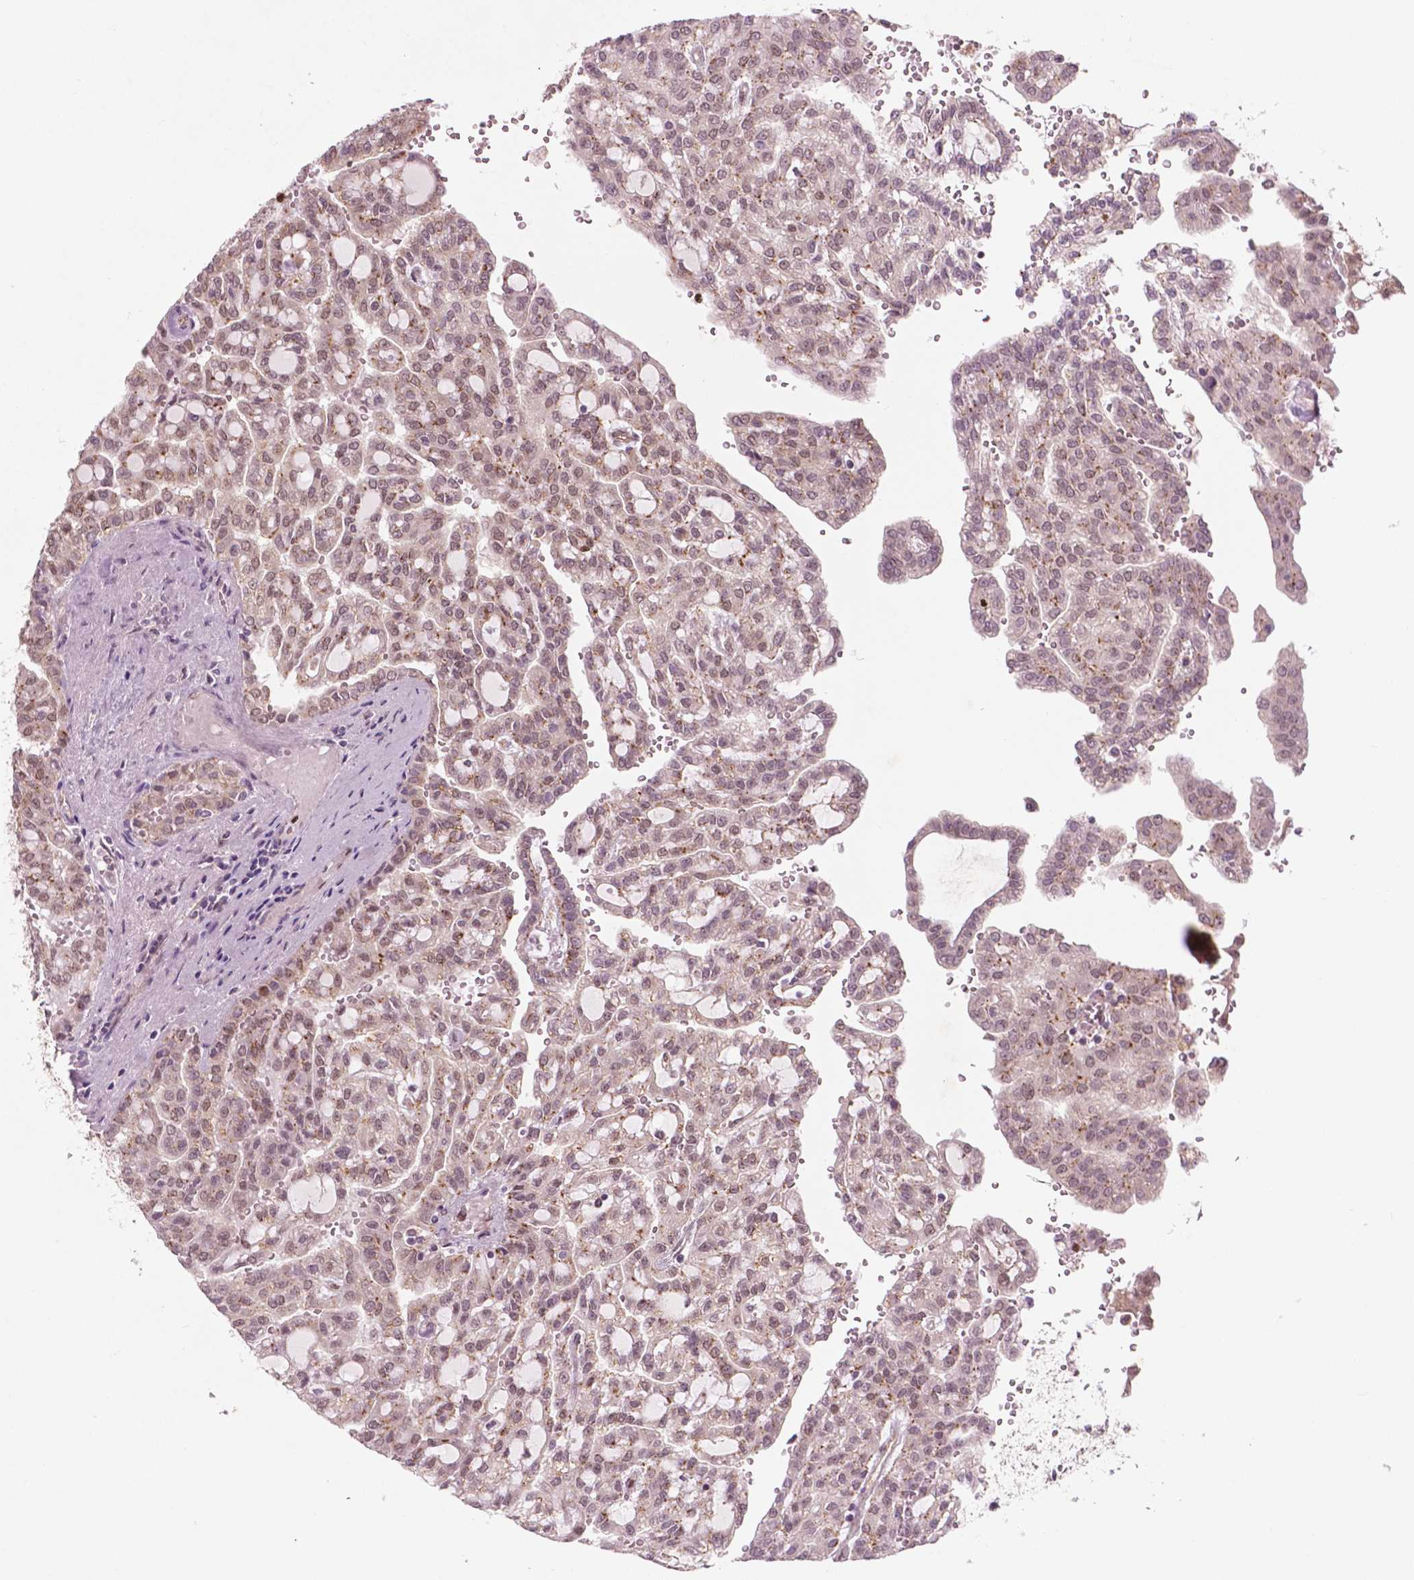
{"staining": {"intensity": "weak", "quantity": ">75%", "location": "nuclear"}, "tissue": "renal cancer", "cell_type": "Tumor cells", "image_type": "cancer", "snomed": [{"axis": "morphology", "description": "Adenocarcinoma, NOS"}, {"axis": "topography", "description": "Kidney"}], "caption": "Protein analysis of renal cancer (adenocarcinoma) tissue reveals weak nuclear positivity in approximately >75% of tumor cells. (brown staining indicates protein expression, while blue staining denotes nuclei).", "gene": "NFAT5", "patient": {"sex": "male", "age": 63}}